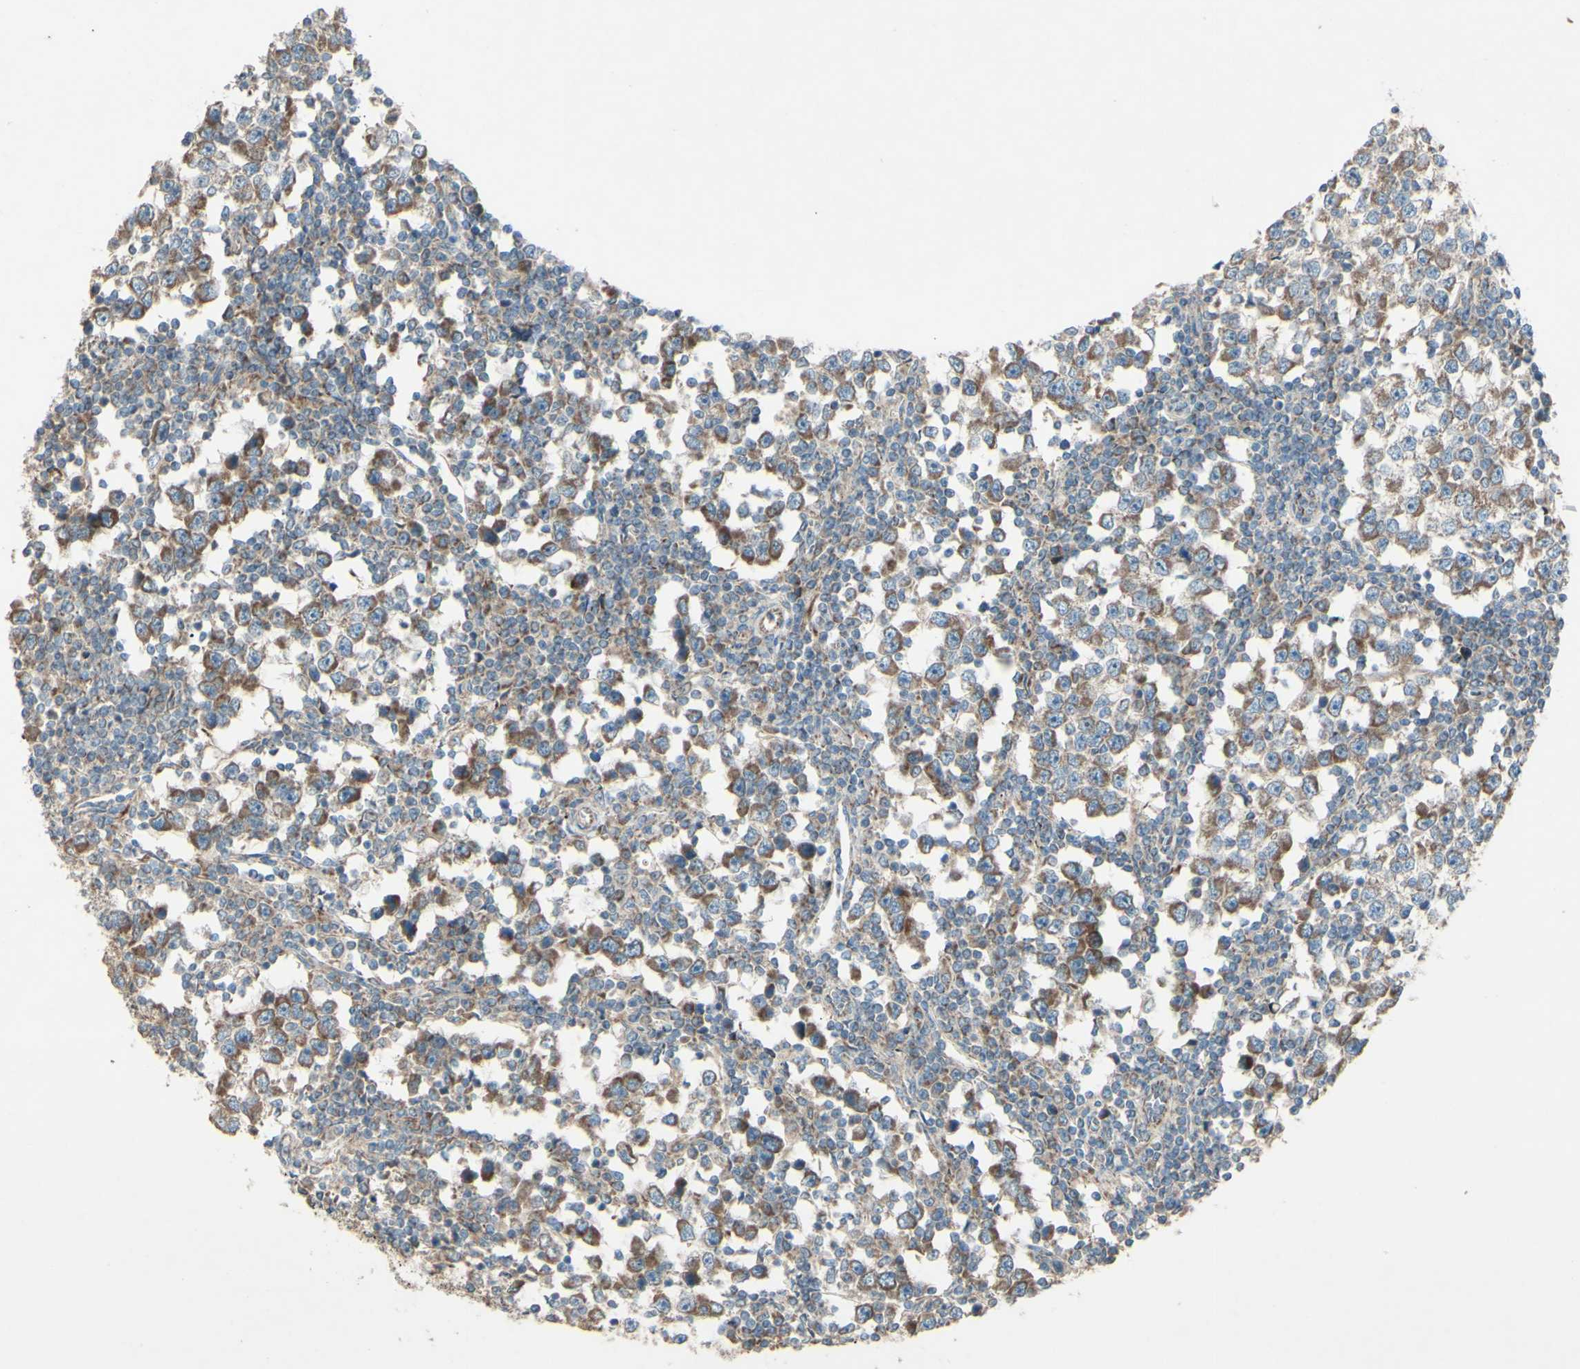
{"staining": {"intensity": "moderate", "quantity": ">75%", "location": "cytoplasmic/membranous"}, "tissue": "testis cancer", "cell_type": "Tumor cells", "image_type": "cancer", "snomed": [{"axis": "morphology", "description": "Seminoma, NOS"}, {"axis": "topography", "description": "Testis"}], "caption": "This is a micrograph of immunohistochemistry staining of testis cancer (seminoma), which shows moderate positivity in the cytoplasmic/membranous of tumor cells.", "gene": "RHOT1", "patient": {"sex": "male", "age": 65}}